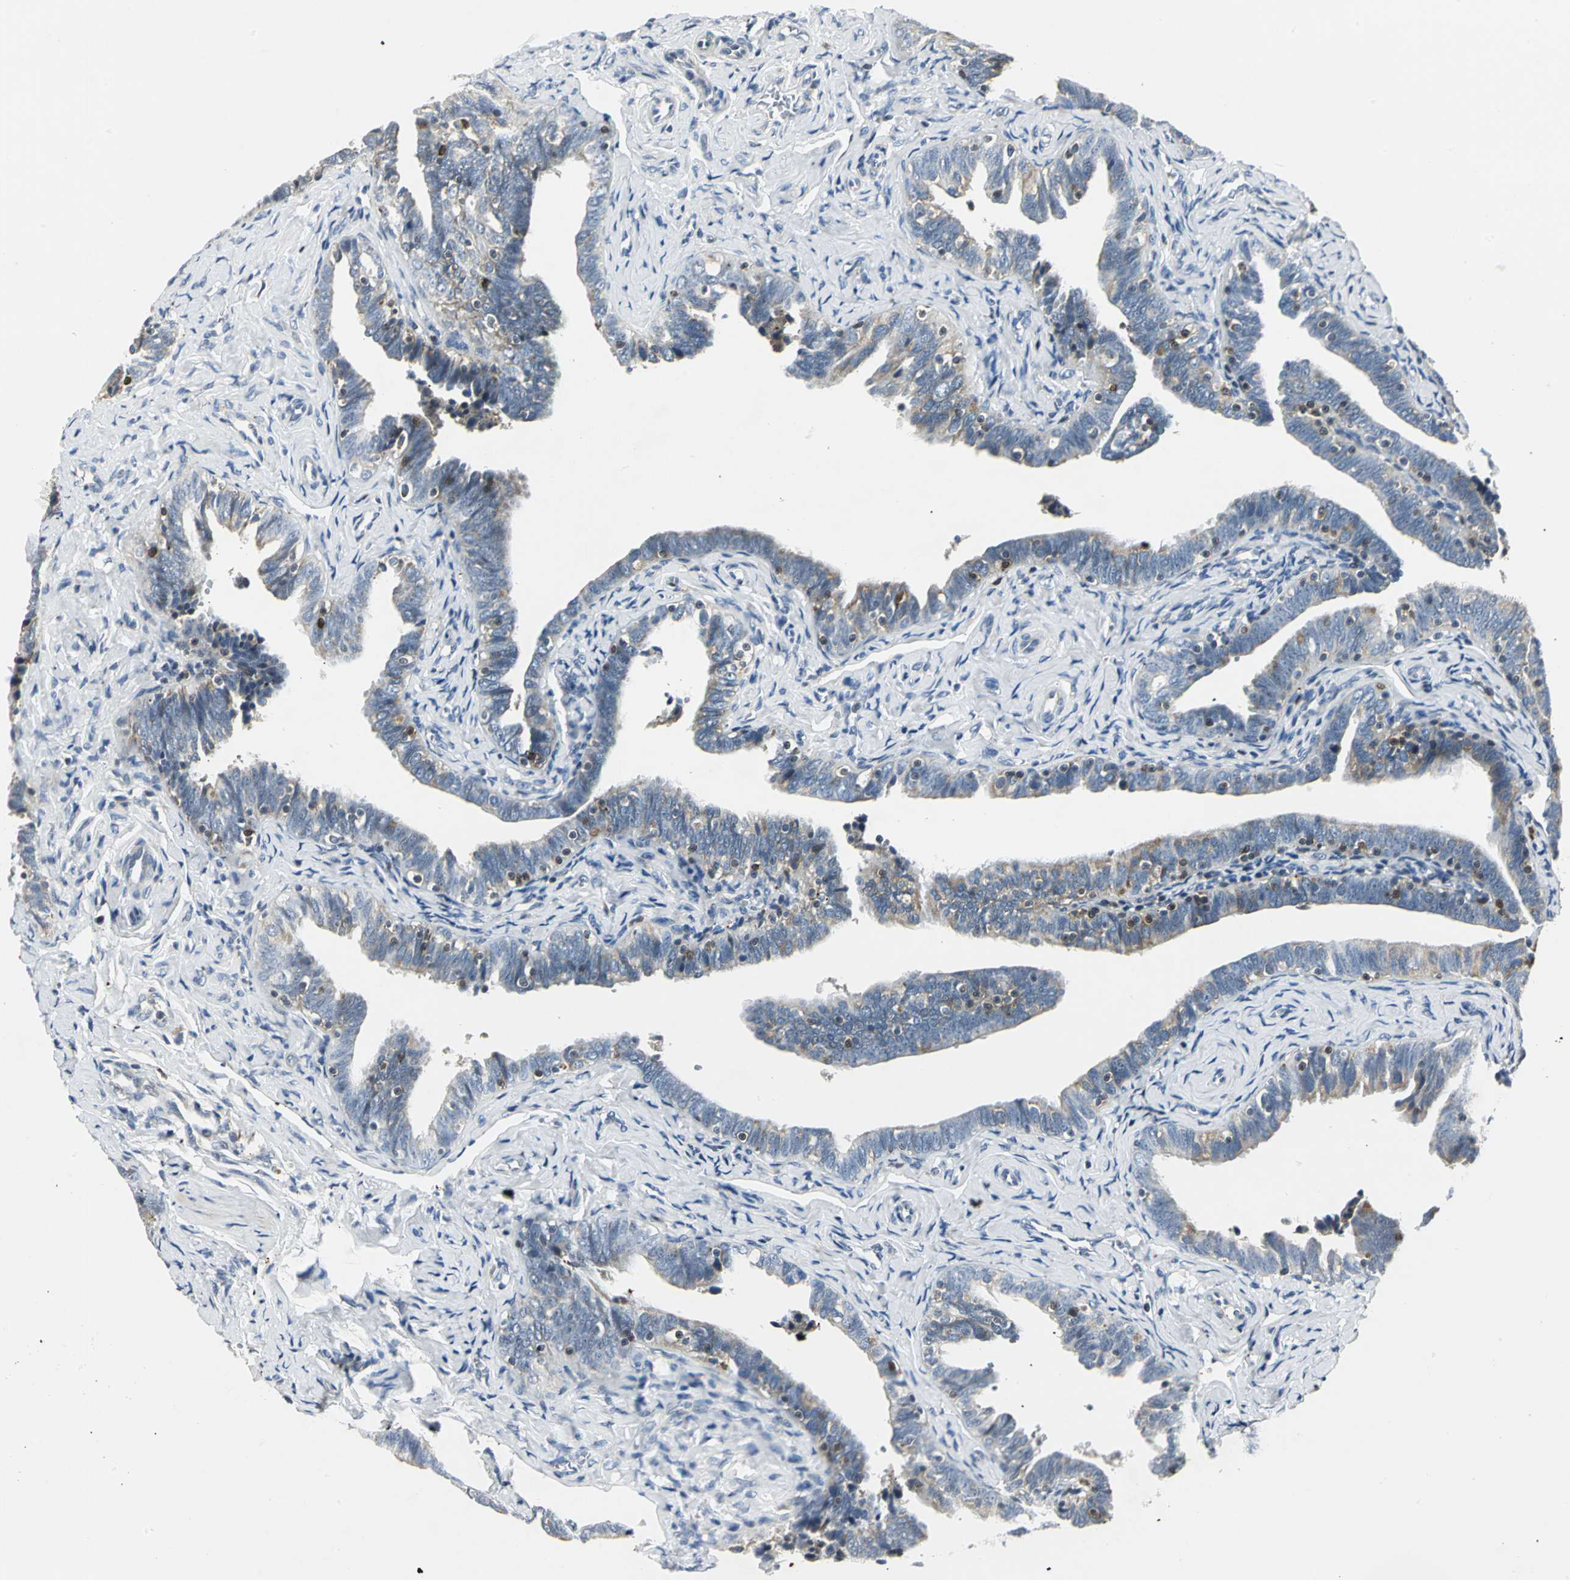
{"staining": {"intensity": "moderate", "quantity": ">75%", "location": "cytoplasmic/membranous"}, "tissue": "fallopian tube", "cell_type": "Glandular cells", "image_type": "normal", "snomed": [{"axis": "morphology", "description": "Normal tissue, NOS"}, {"axis": "topography", "description": "Fallopian tube"}, {"axis": "topography", "description": "Ovary"}], "caption": "High-power microscopy captured an IHC image of unremarkable fallopian tube, revealing moderate cytoplasmic/membranous positivity in approximately >75% of glandular cells.", "gene": "USP40", "patient": {"sex": "female", "age": 69}}